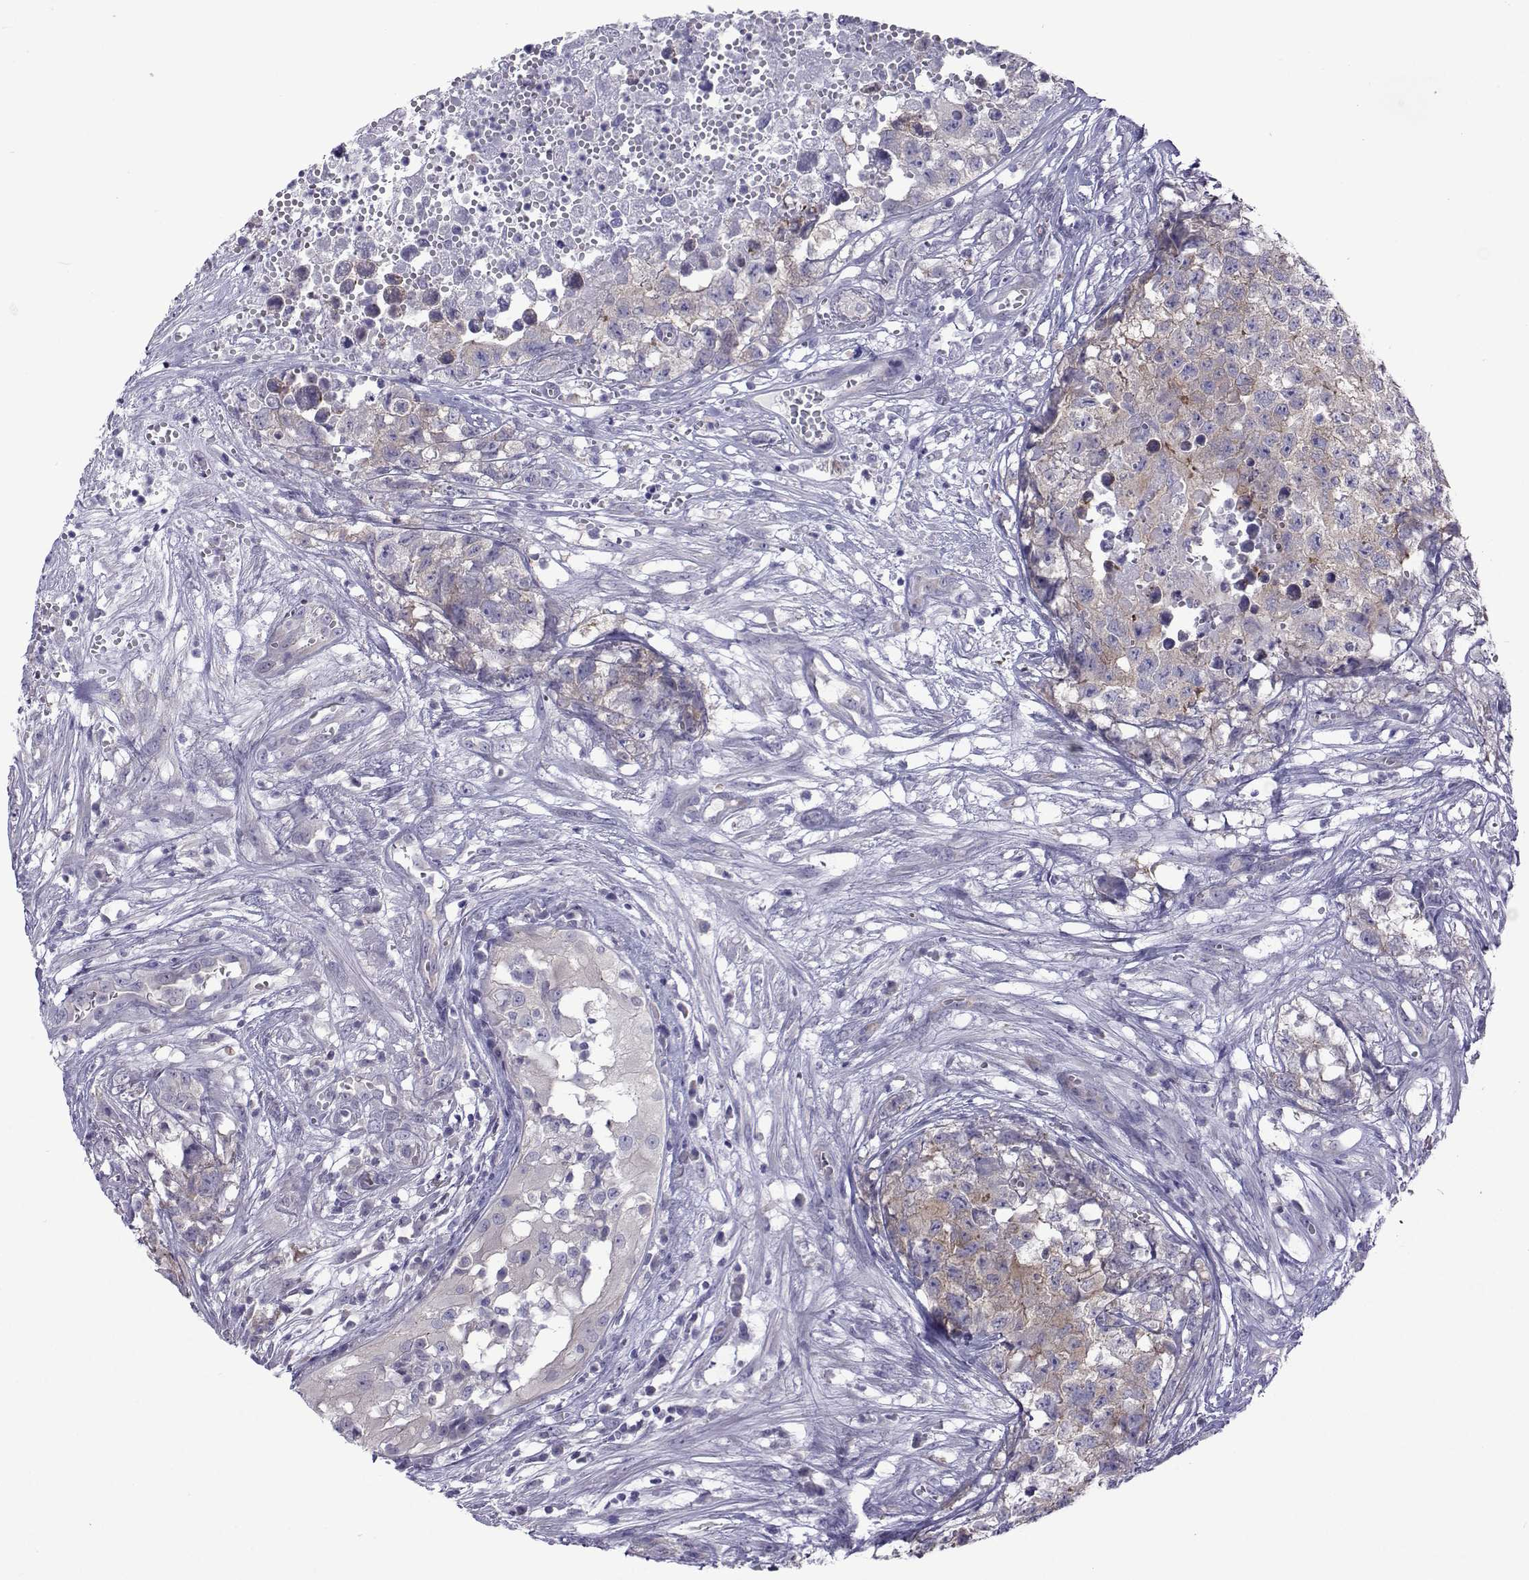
{"staining": {"intensity": "weak", "quantity": "<25%", "location": "cytoplasmic/membranous"}, "tissue": "testis cancer", "cell_type": "Tumor cells", "image_type": "cancer", "snomed": [{"axis": "morphology", "description": "Seminoma, NOS"}, {"axis": "morphology", "description": "Carcinoma, Embryonal, NOS"}, {"axis": "topography", "description": "Testis"}], "caption": "Immunohistochemistry micrograph of neoplastic tissue: testis cancer stained with DAB reveals no significant protein positivity in tumor cells.", "gene": "COL22A1", "patient": {"sex": "male", "age": 22}}